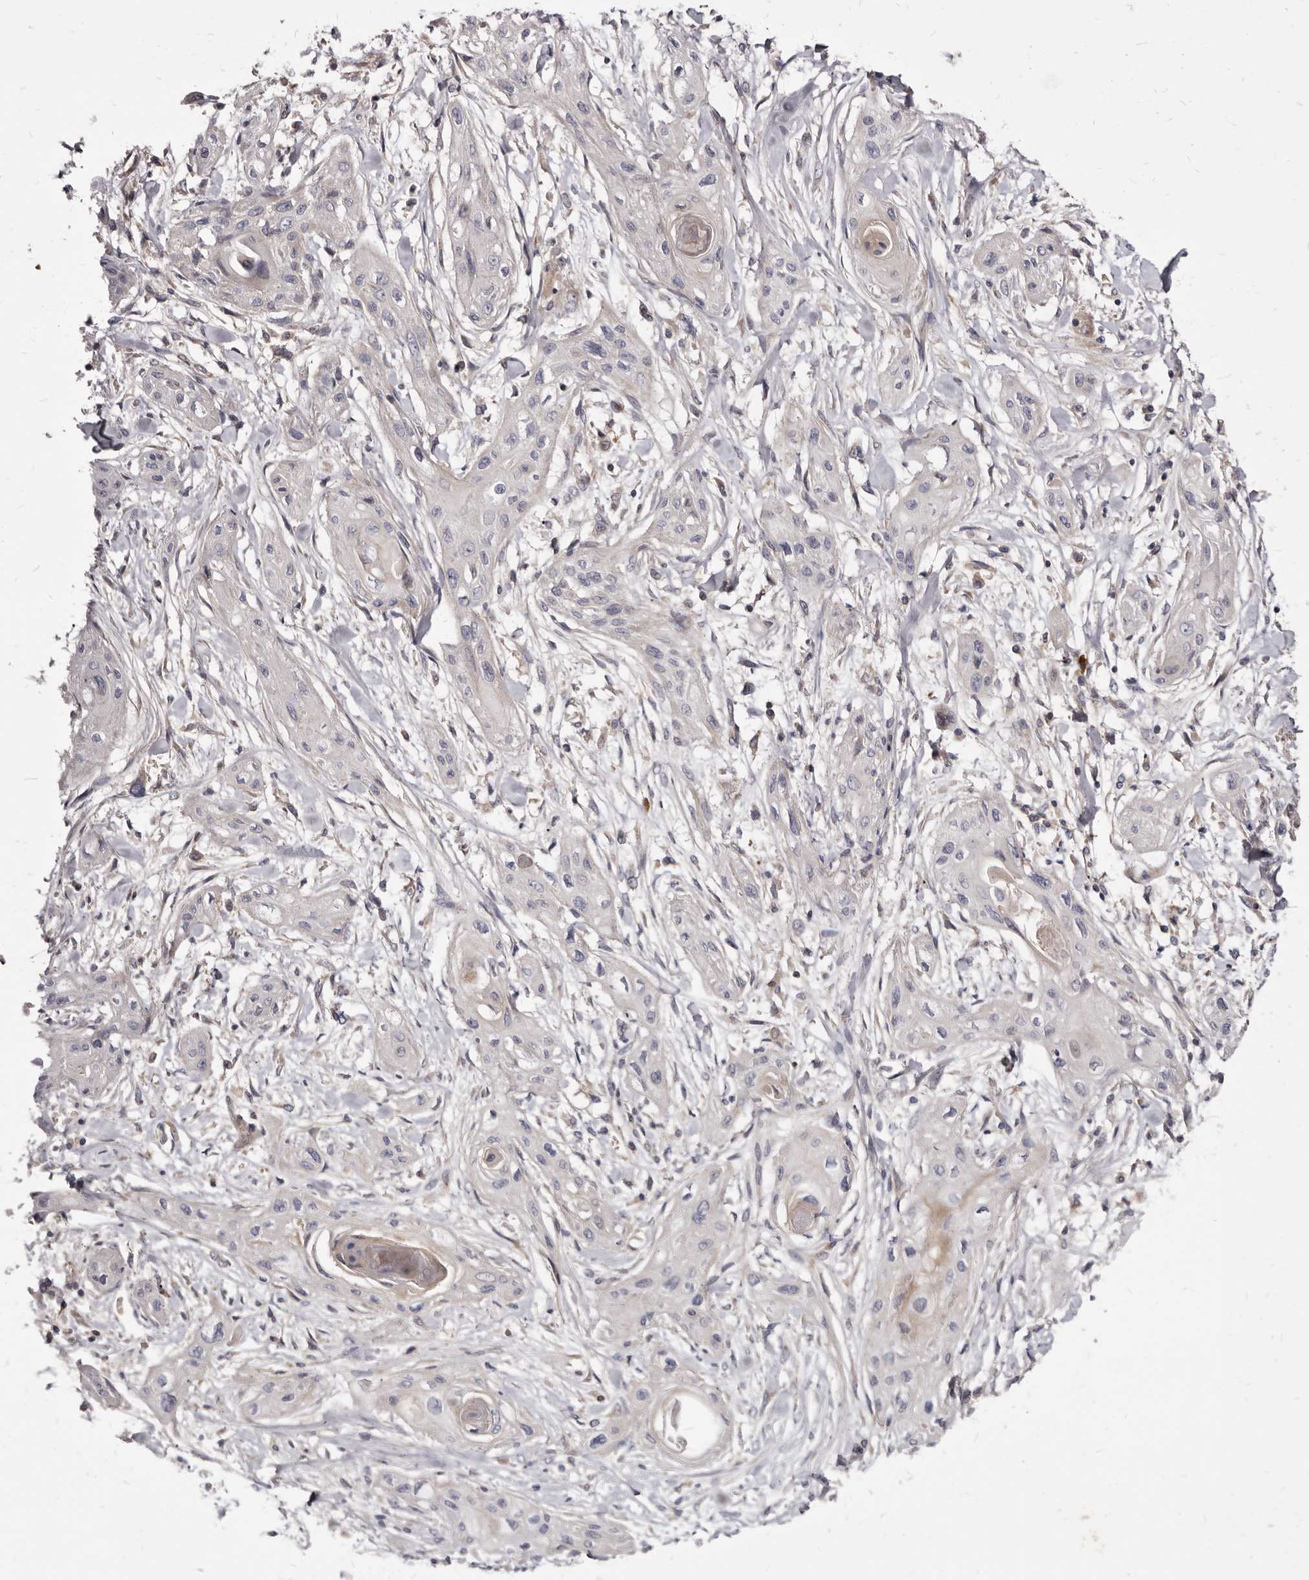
{"staining": {"intensity": "negative", "quantity": "none", "location": "none"}, "tissue": "lung cancer", "cell_type": "Tumor cells", "image_type": "cancer", "snomed": [{"axis": "morphology", "description": "Squamous cell carcinoma, NOS"}, {"axis": "topography", "description": "Lung"}], "caption": "Human lung cancer (squamous cell carcinoma) stained for a protein using immunohistochemistry shows no staining in tumor cells.", "gene": "FAS", "patient": {"sex": "female", "age": 47}}